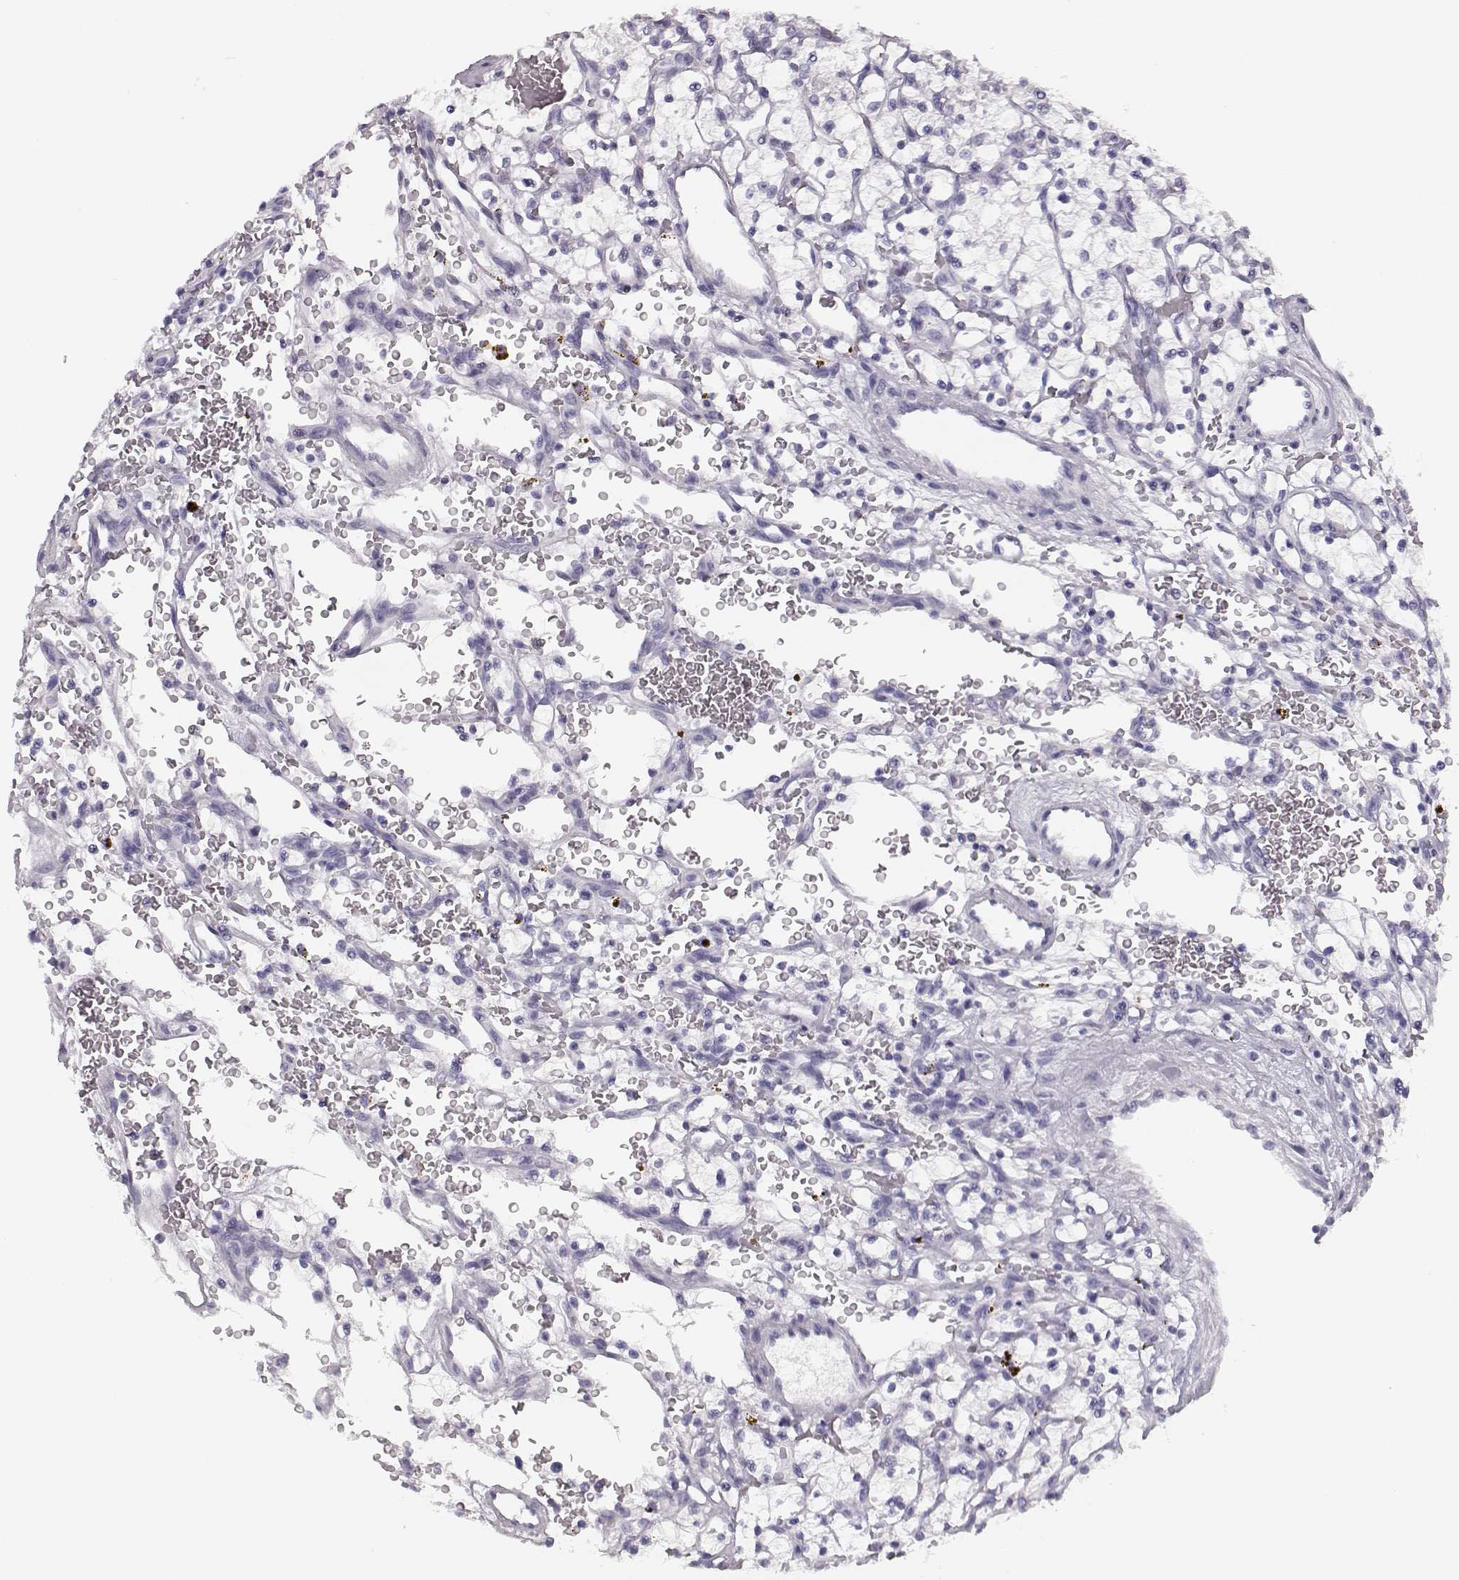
{"staining": {"intensity": "negative", "quantity": "none", "location": "none"}, "tissue": "renal cancer", "cell_type": "Tumor cells", "image_type": "cancer", "snomed": [{"axis": "morphology", "description": "Adenocarcinoma, NOS"}, {"axis": "topography", "description": "Kidney"}], "caption": "Immunohistochemistry (IHC) photomicrograph of neoplastic tissue: renal cancer stained with DAB (3,3'-diaminobenzidine) displays no significant protein expression in tumor cells.", "gene": "BFSP2", "patient": {"sex": "female", "age": 64}}